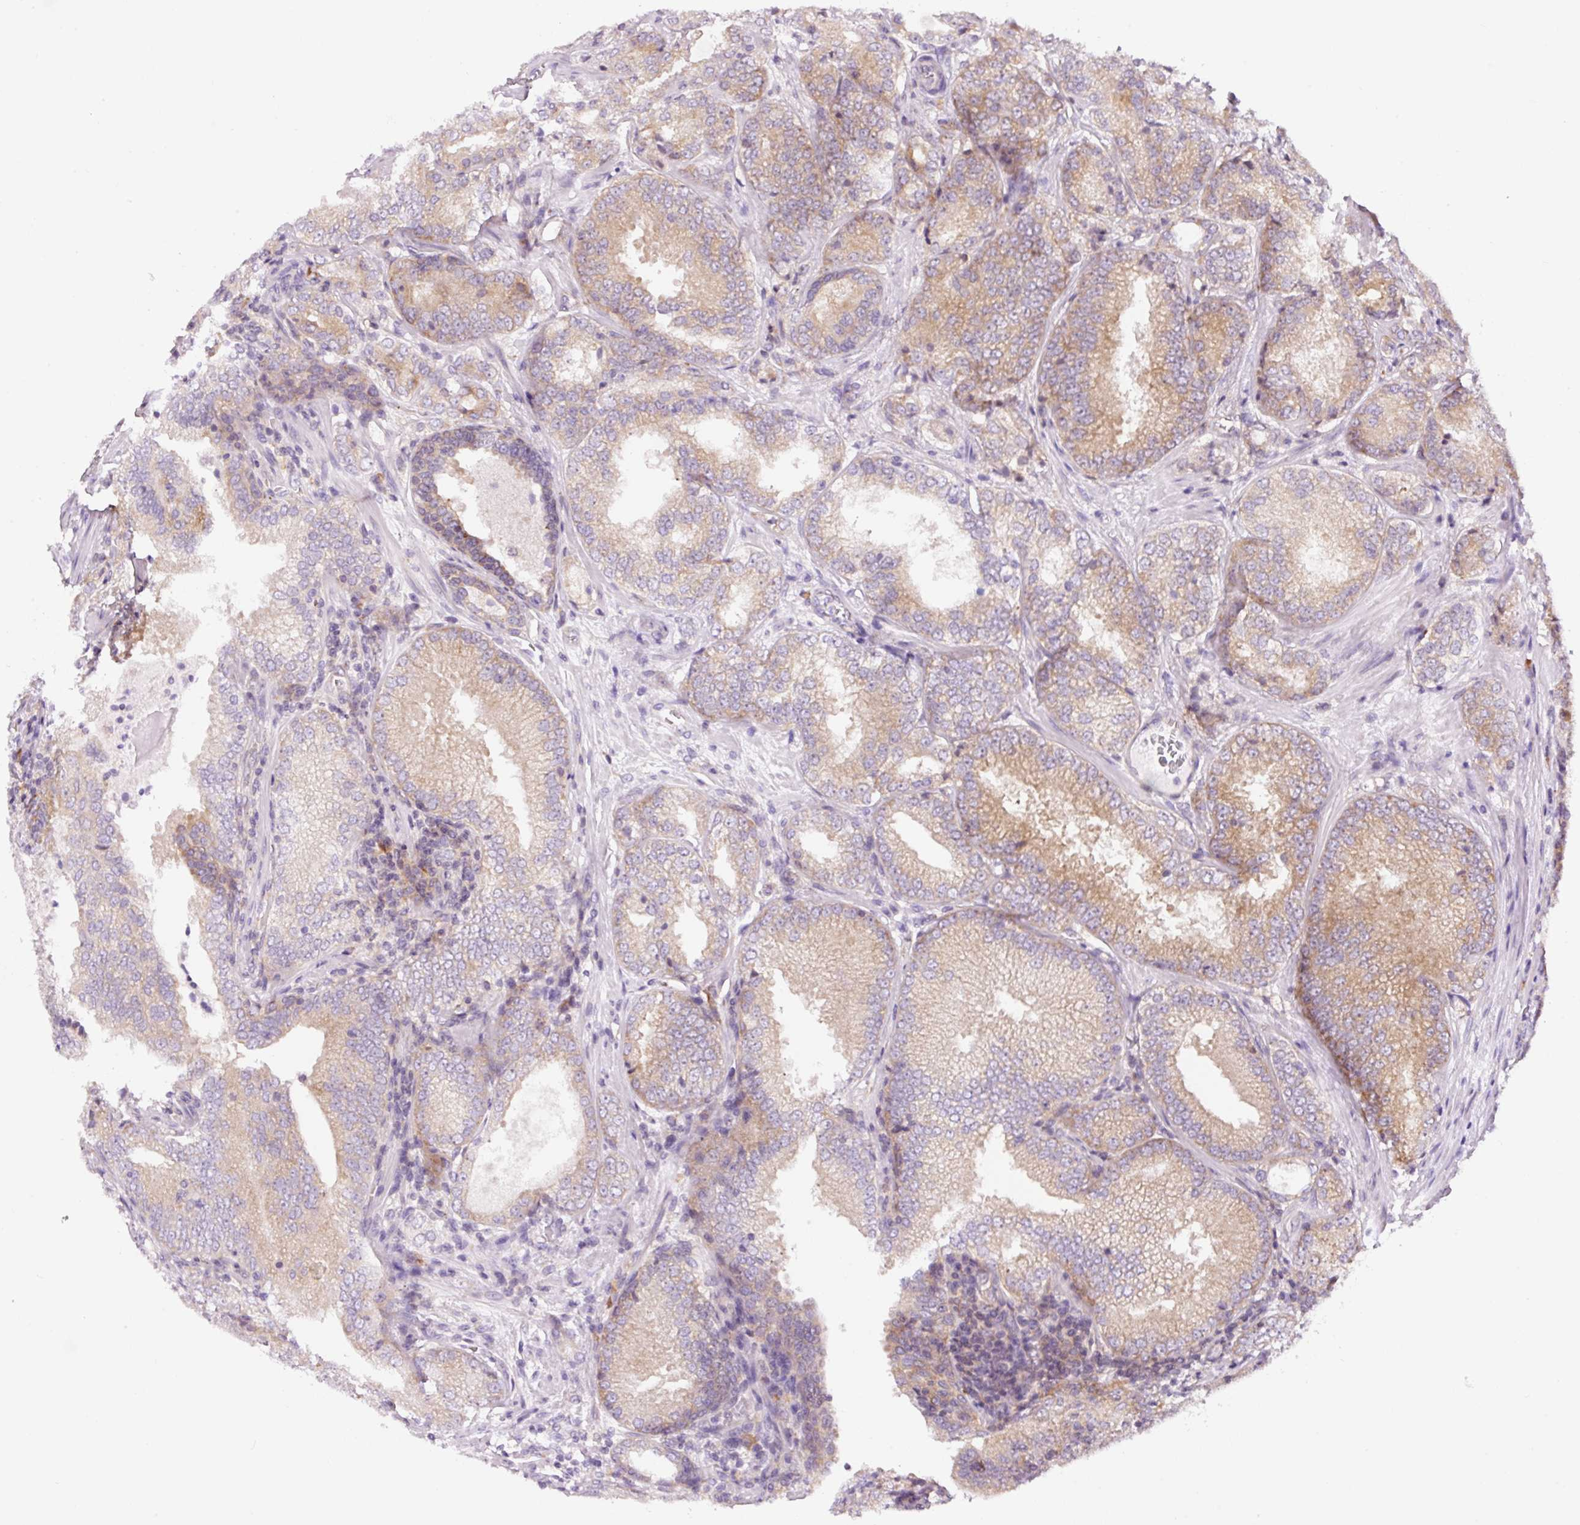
{"staining": {"intensity": "moderate", "quantity": "25%-75%", "location": "cytoplasmic/membranous"}, "tissue": "prostate cancer", "cell_type": "Tumor cells", "image_type": "cancer", "snomed": [{"axis": "morphology", "description": "Adenocarcinoma, High grade"}, {"axis": "topography", "description": "Prostate"}], "caption": "About 25%-75% of tumor cells in human prostate cancer demonstrate moderate cytoplasmic/membranous protein staining as visualized by brown immunohistochemical staining.", "gene": "RPL41", "patient": {"sex": "male", "age": 63}}